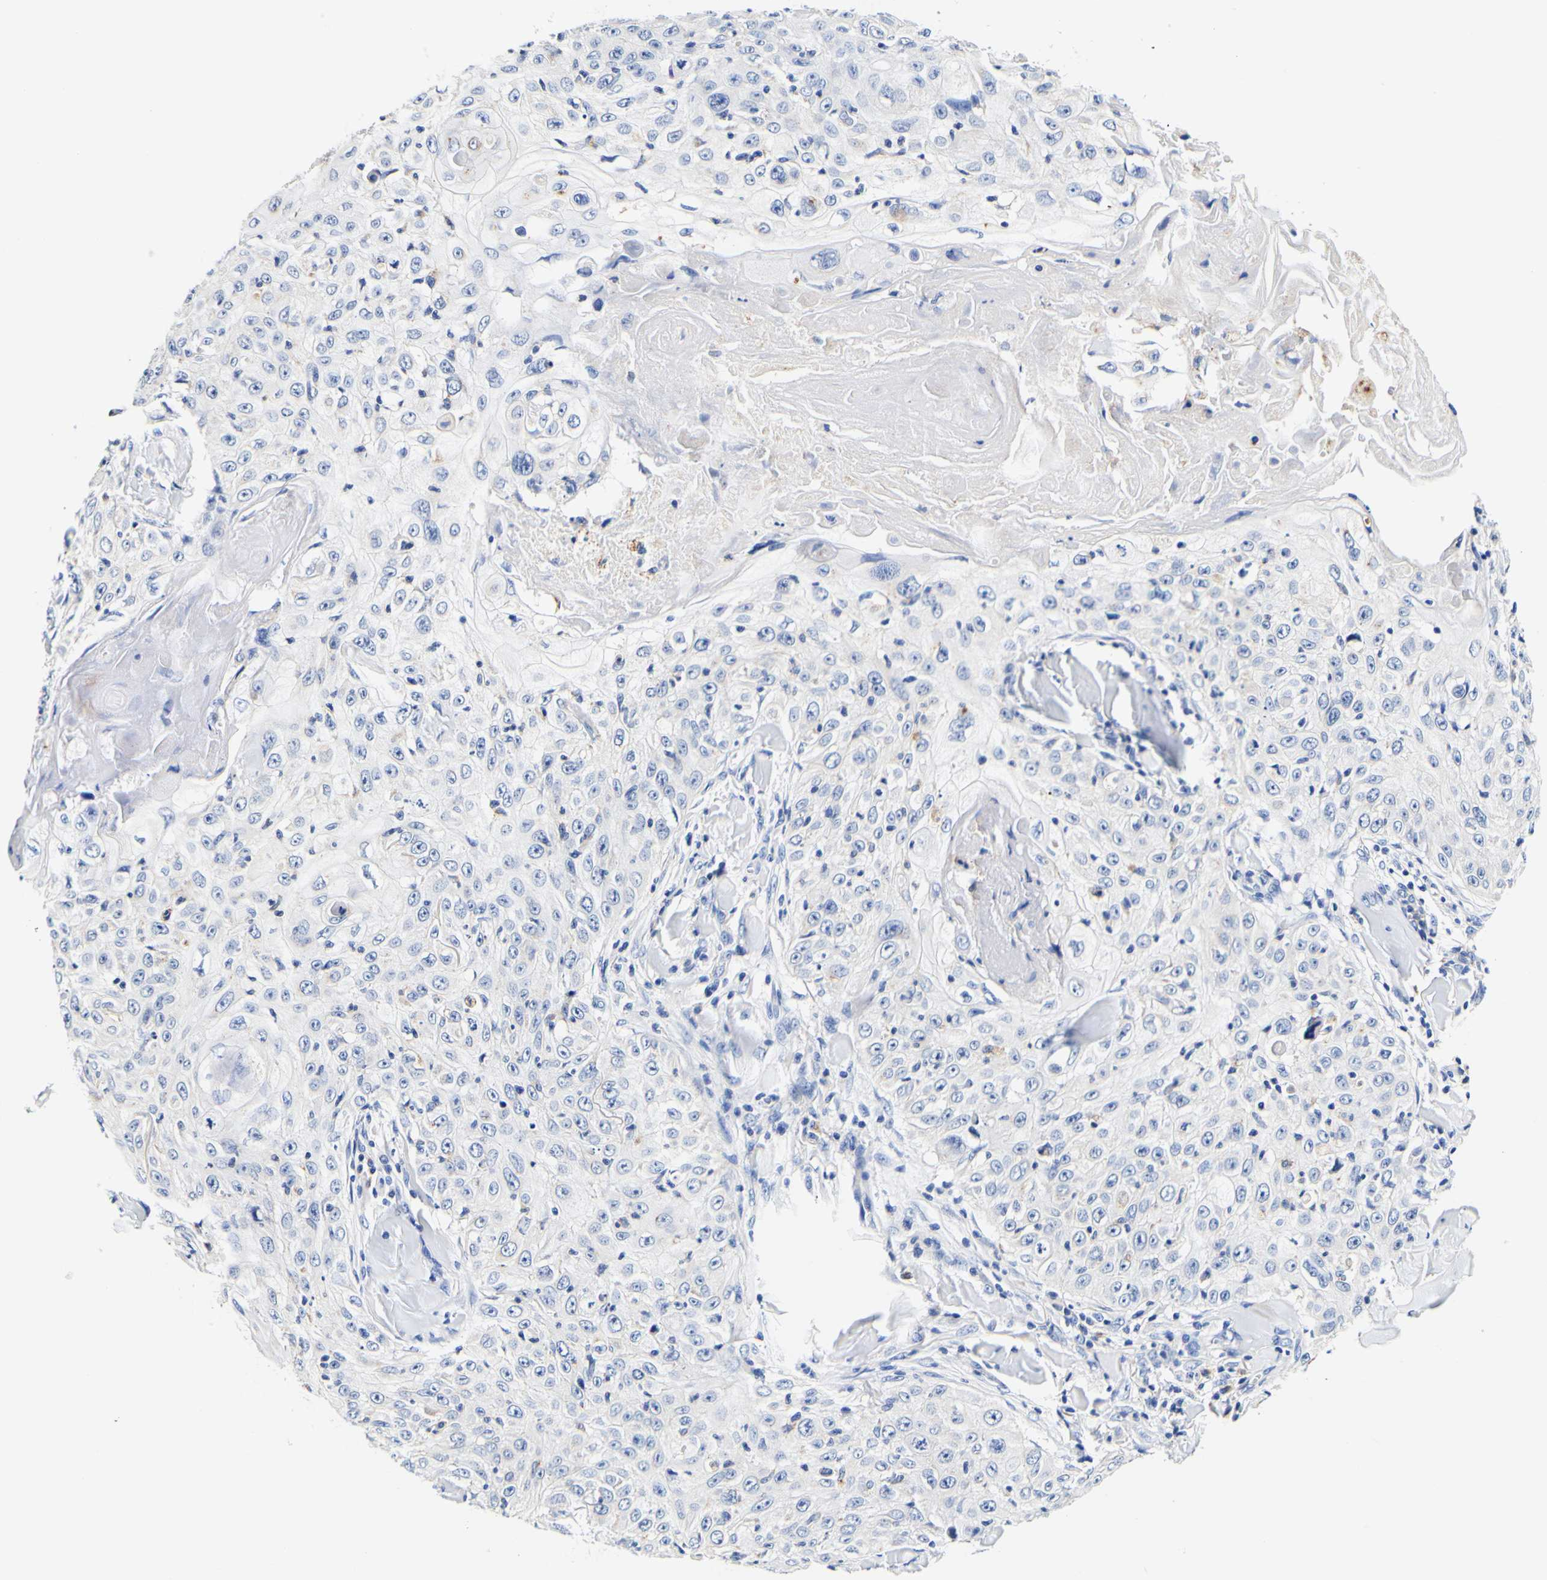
{"staining": {"intensity": "negative", "quantity": "none", "location": "none"}, "tissue": "skin cancer", "cell_type": "Tumor cells", "image_type": "cancer", "snomed": [{"axis": "morphology", "description": "Squamous cell carcinoma, NOS"}, {"axis": "topography", "description": "Skin"}], "caption": "High magnification brightfield microscopy of squamous cell carcinoma (skin) stained with DAB (brown) and counterstained with hematoxylin (blue): tumor cells show no significant staining.", "gene": "CAMK4", "patient": {"sex": "male", "age": 86}}